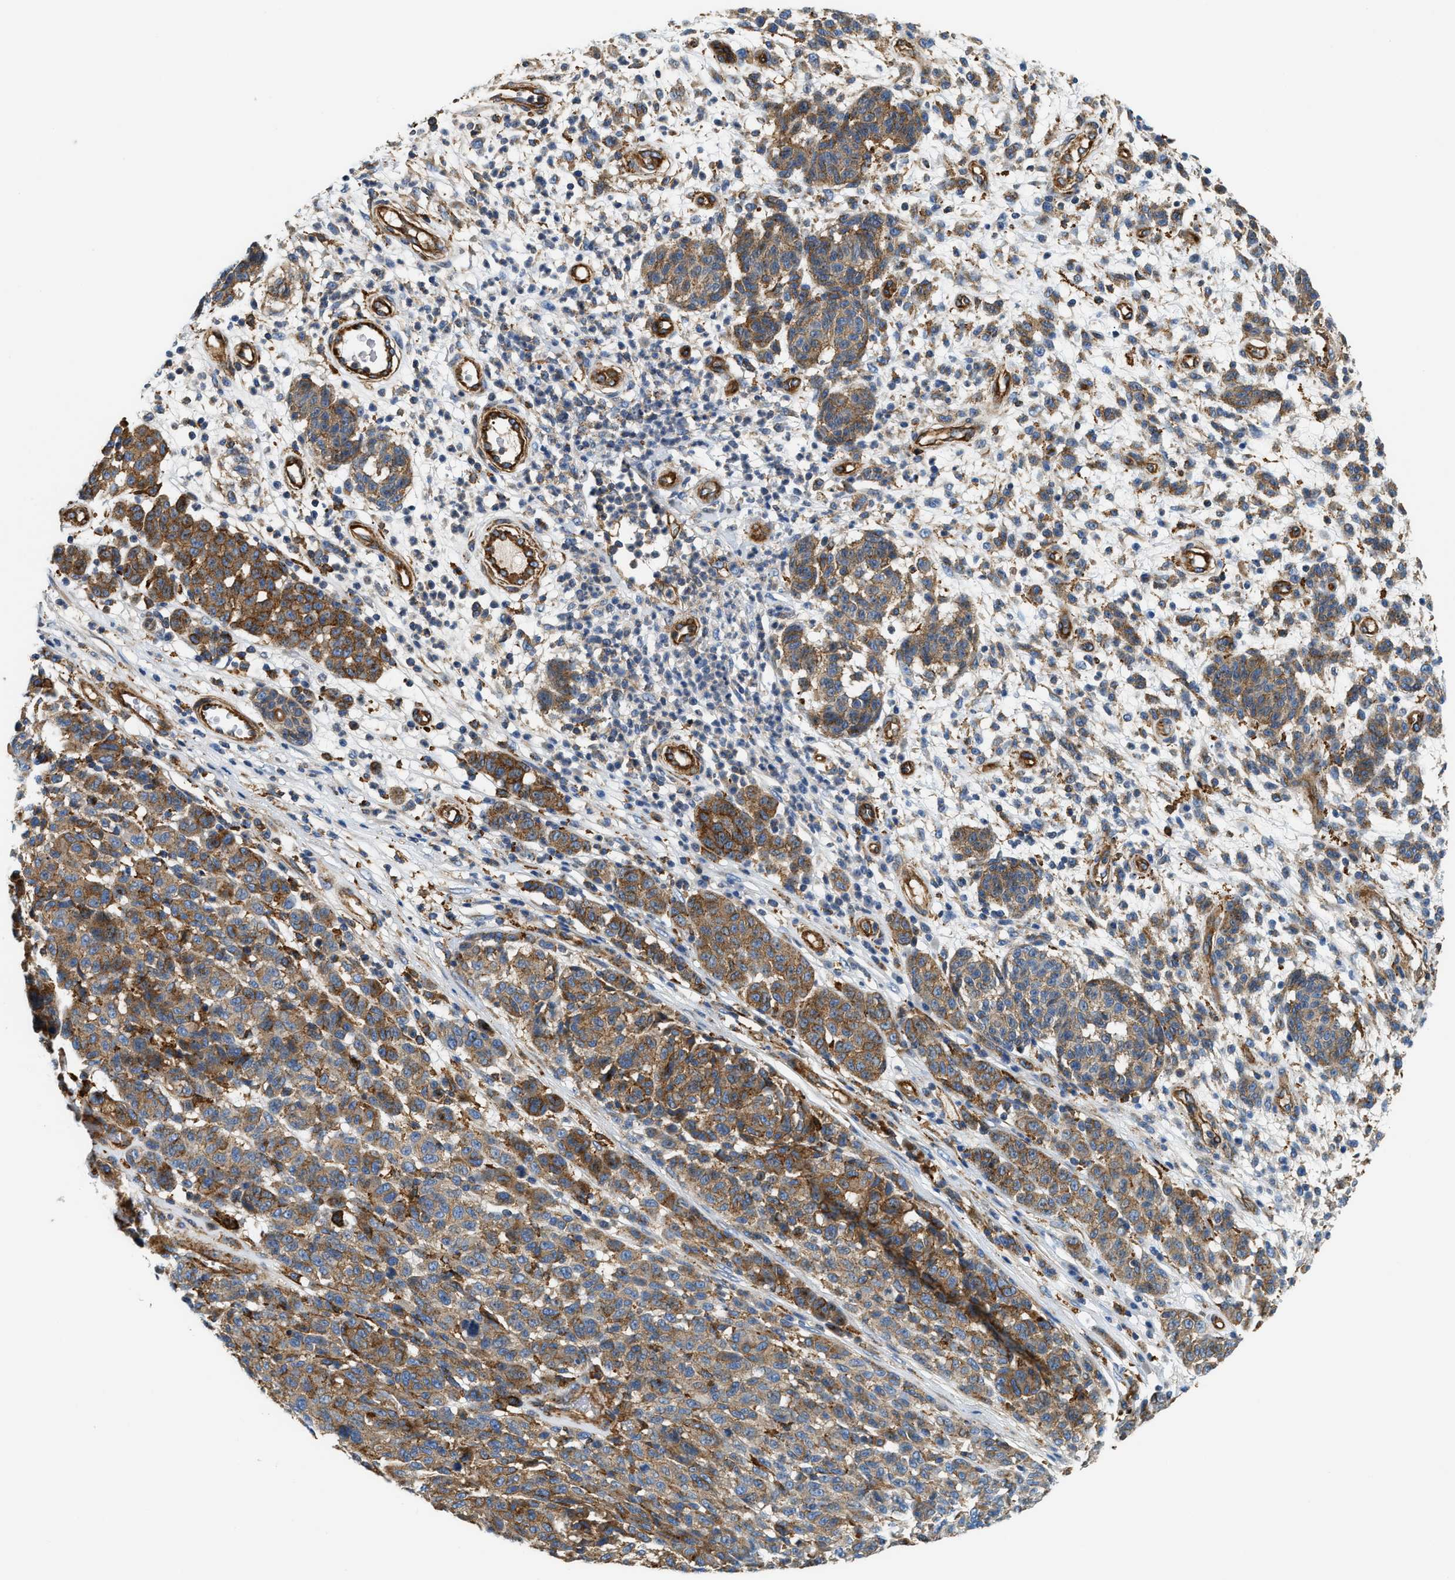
{"staining": {"intensity": "moderate", "quantity": ">75%", "location": "cytoplasmic/membranous"}, "tissue": "melanoma", "cell_type": "Tumor cells", "image_type": "cancer", "snomed": [{"axis": "morphology", "description": "Malignant melanoma, NOS"}, {"axis": "topography", "description": "Skin"}], "caption": "Tumor cells demonstrate medium levels of moderate cytoplasmic/membranous positivity in about >75% of cells in malignant melanoma.", "gene": "NSUN7", "patient": {"sex": "male", "age": 59}}